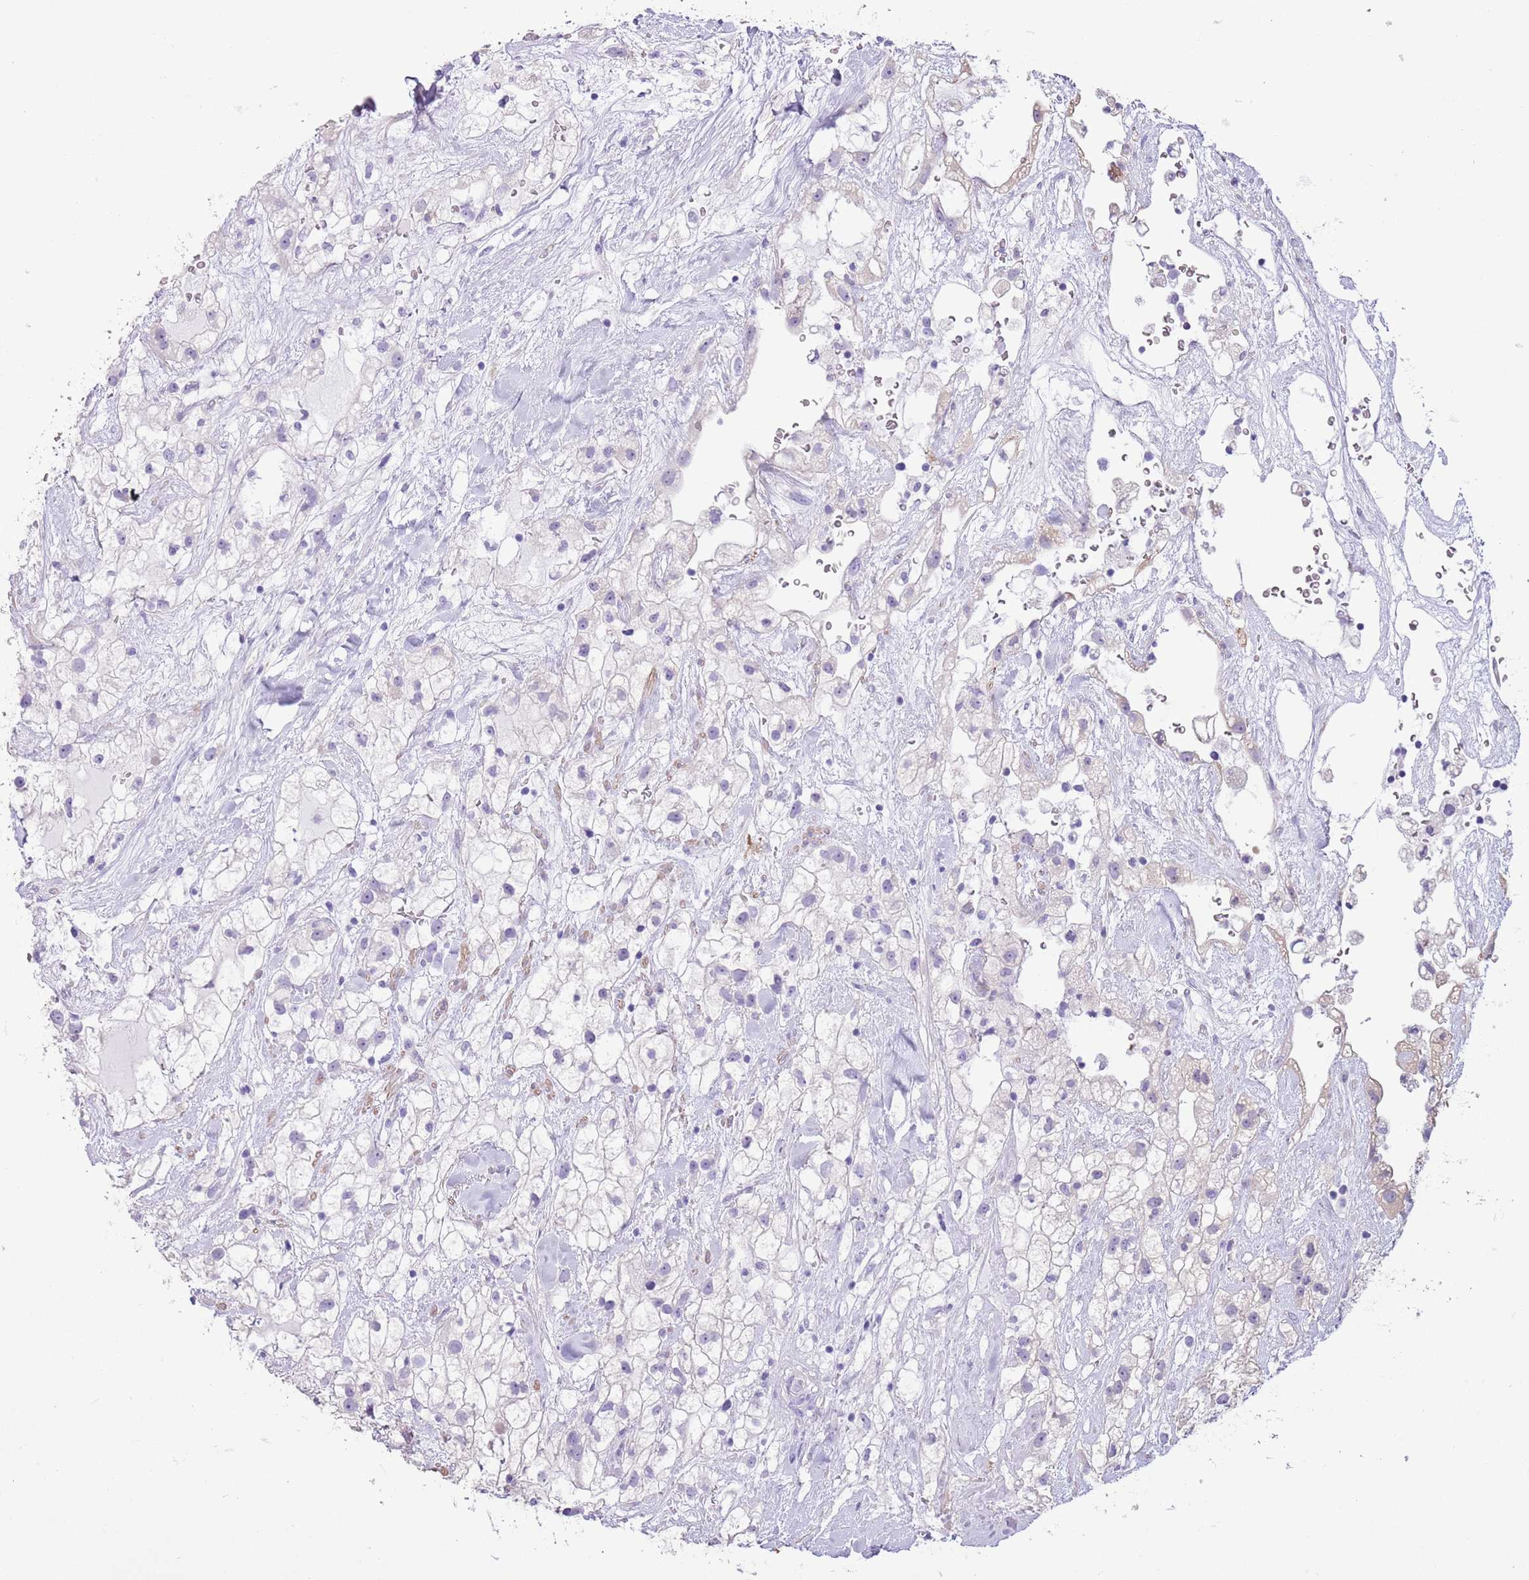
{"staining": {"intensity": "negative", "quantity": "none", "location": "none"}, "tissue": "renal cancer", "cell_type": "Tumor cells", "image_type": "cancer", "snomed": [{"axis": "morphology", "description": "Adenocarcinoma, NOS"}, {"axis": "topography", "description": "Kidney"}], "caption": "Immunohistochemistry (IHC) of human renal cancer (adenocarcinoma) reveals no staining in tumor cells. (Immunohistochemistry, brightfield microscopy, high magnification).", "gene": "SLC7A14", "patient": {"sex": "male", "age": 59}}